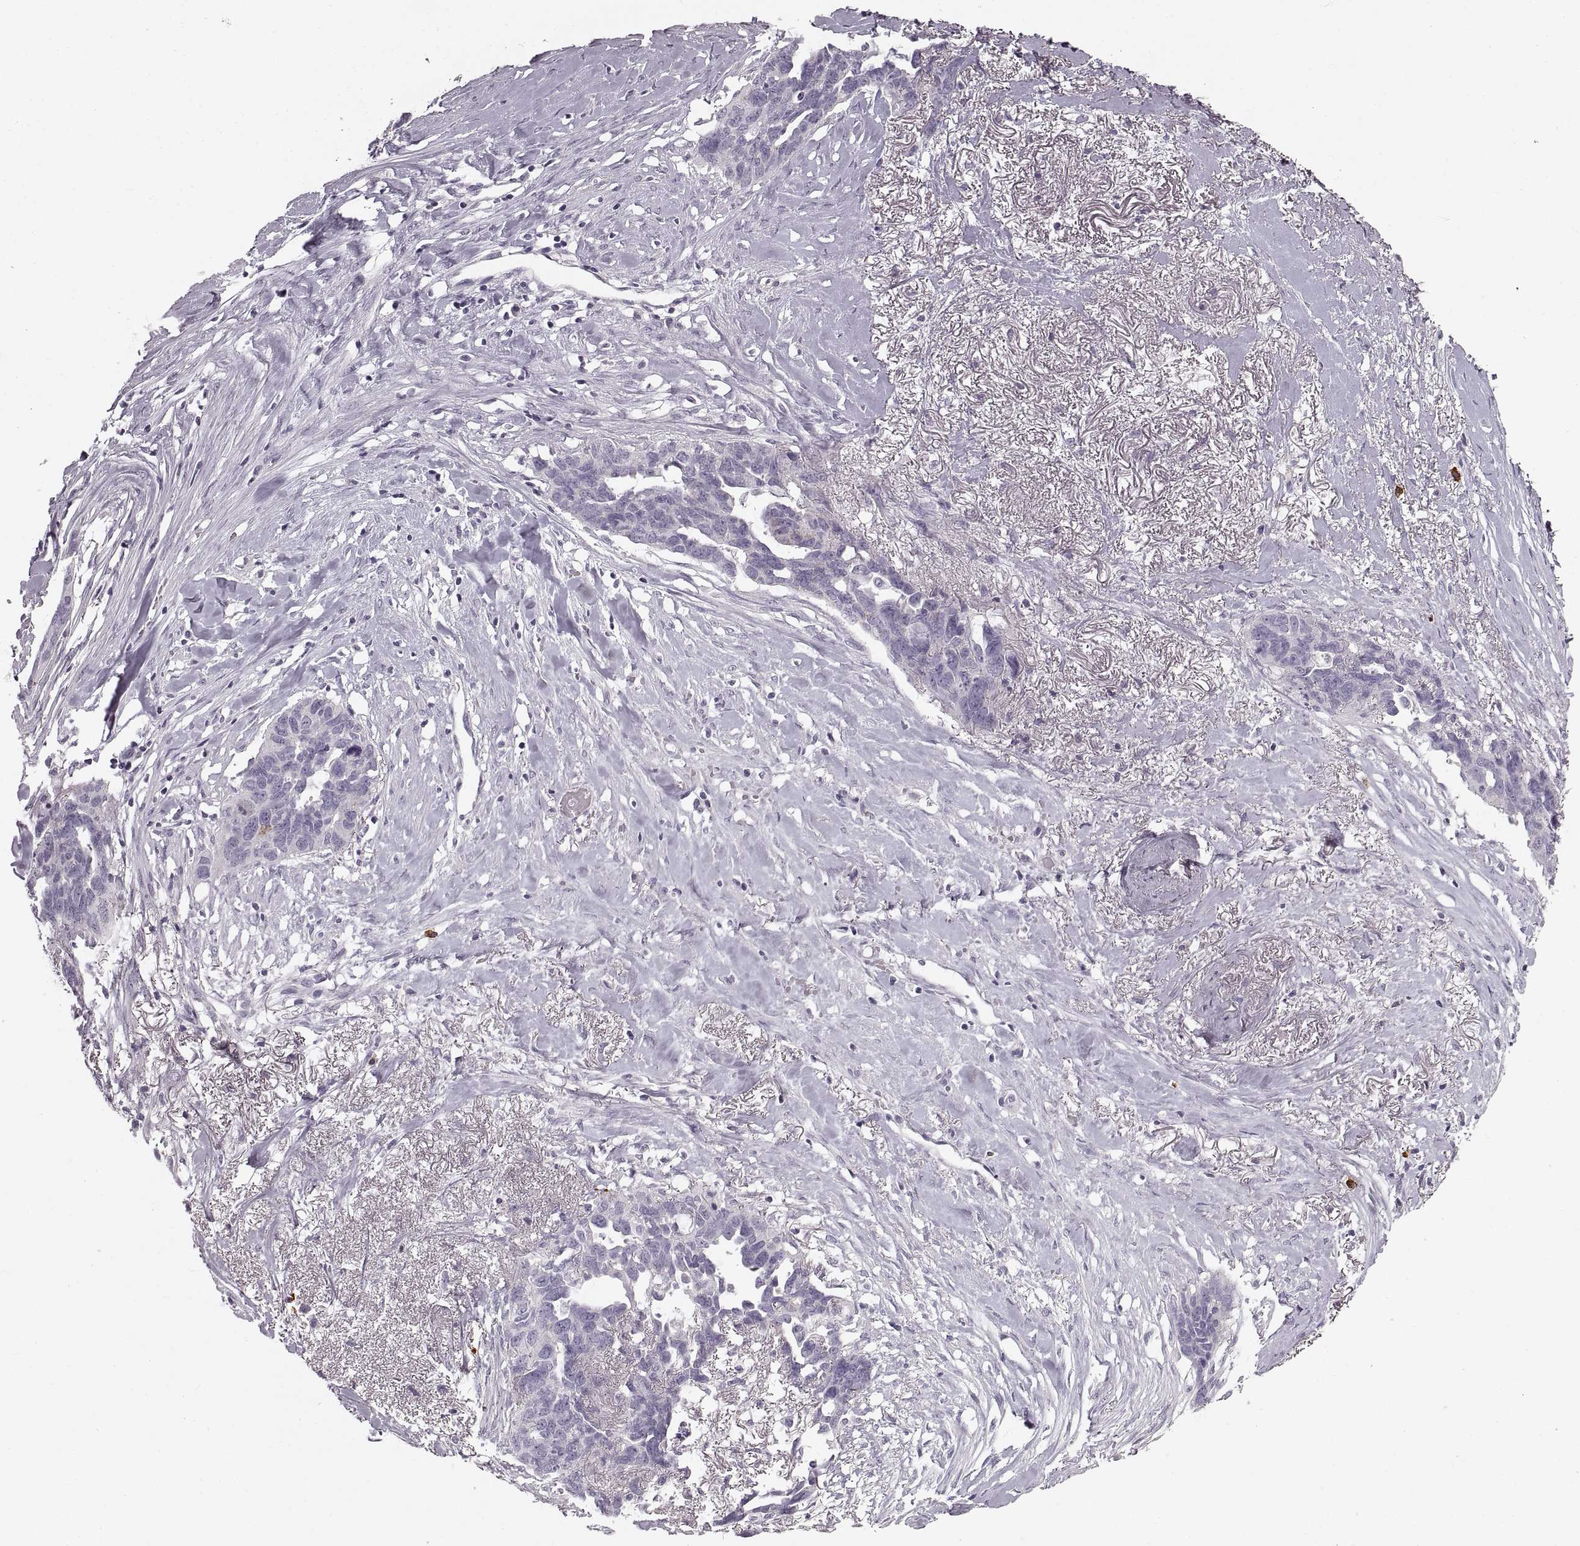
{"staining": {"intensity": "negative", "quantity": "none", "location": "none"}, "tissue": "ovarian cancer", "cell_type": "Tumor cells", "image_type": "cancer", "snomed": [{"axis": "morphology", "description": "Cystadenocarcinoma, serous, NOS"}, {"axis": "topography", "description": "Ovary"}], "caption": "Immunohistochemical staining of ovarian serous cystadenocarcinoma shows no significant staining in tumor cells.", "gene": "CNTN1", "patient": {"sex": "female", "age": 69}}